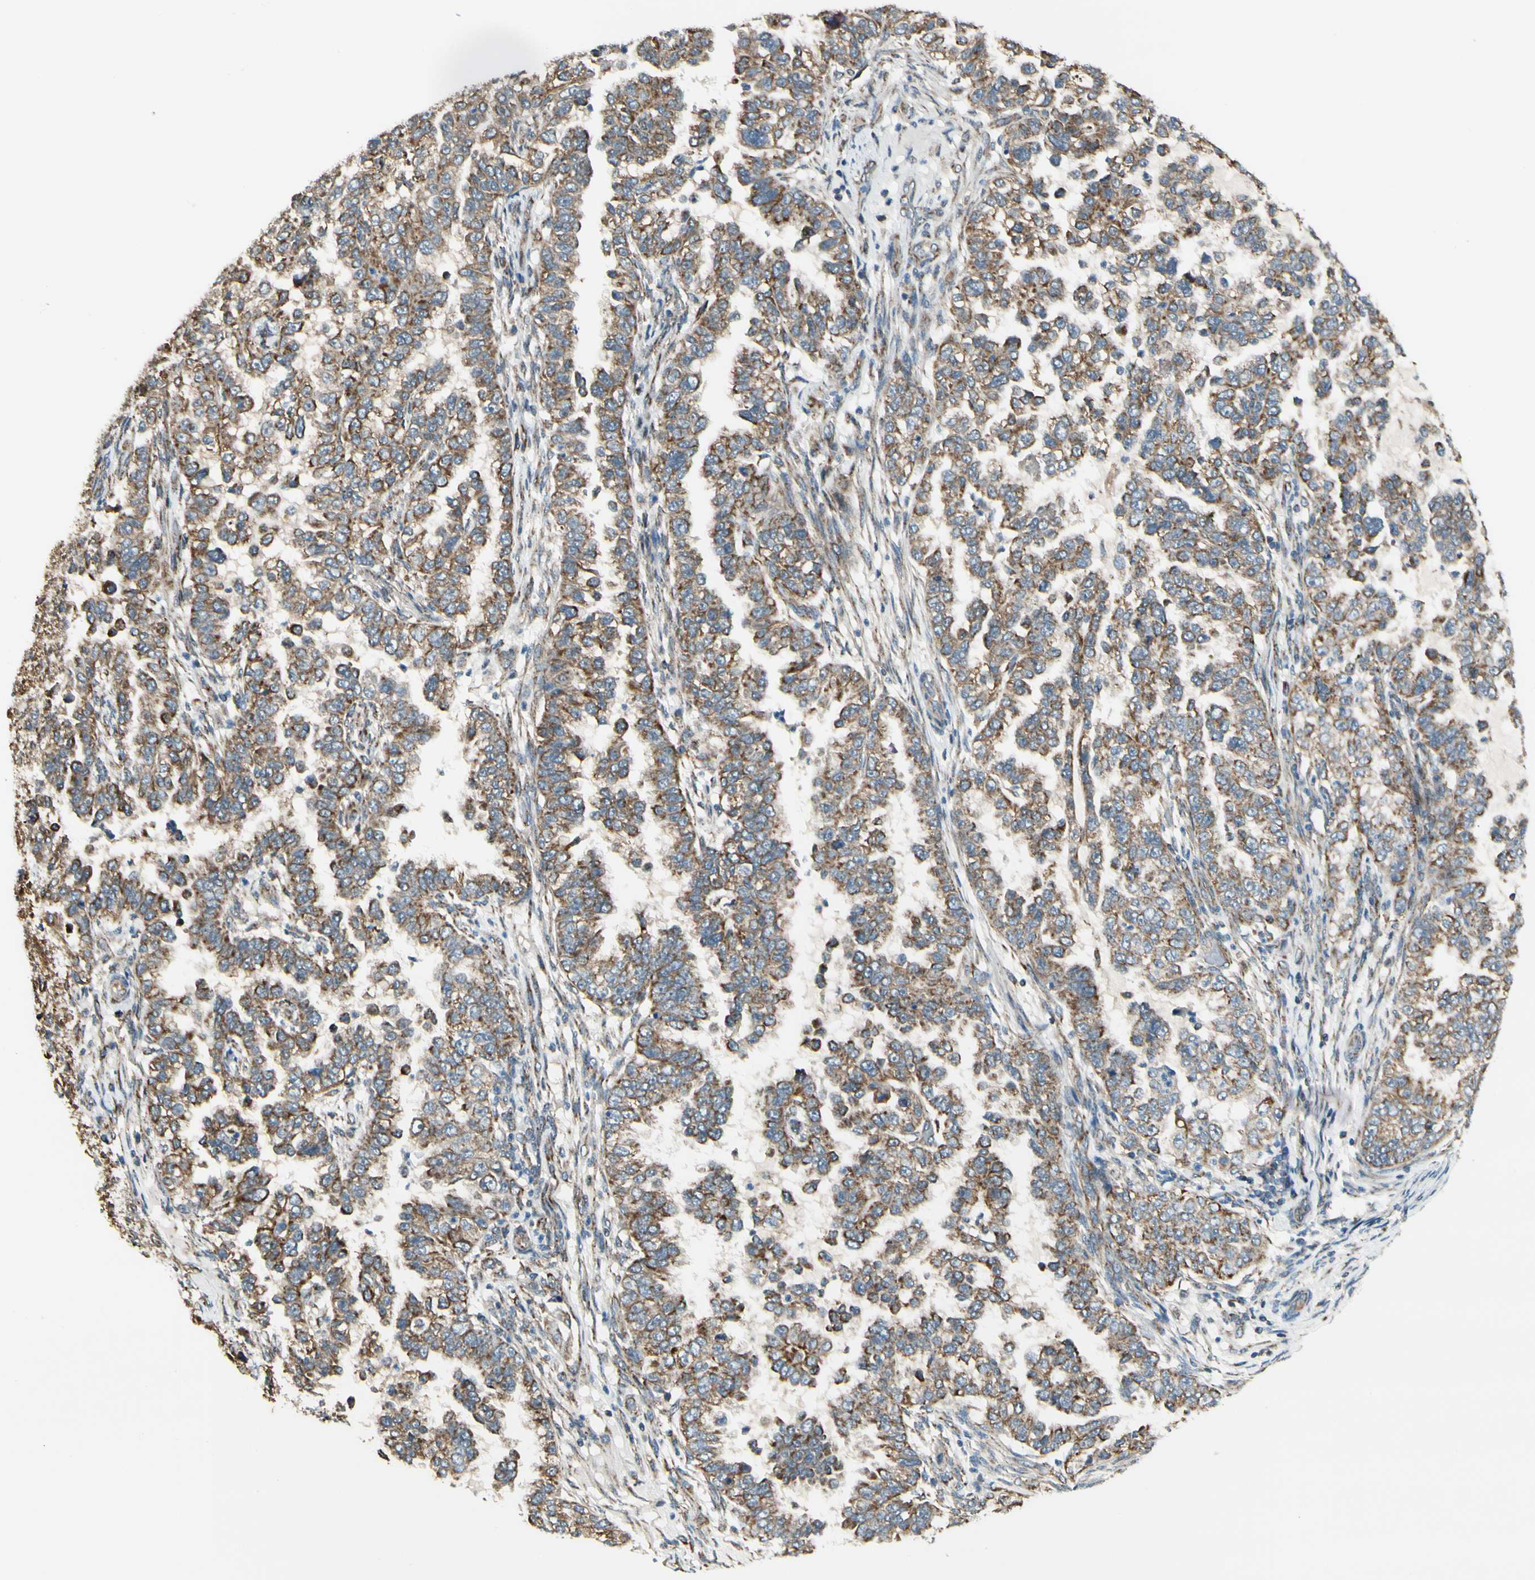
{"staining": {"intensity": "moderate", "quantity": ">75%", "location": "cytoplasmic/membranous"}, "tissue": "endometrial cancer", "cell_type": "Tumor cells", "image_type": "cancer", "snomed": [{"axis": "morphology", "description": "Adenocarcinoma, NOS"}, {"axis": "topography", "description": "Endometrium"}], "caption": "A high-resolution image shows immunohistochemistry staining of endometrial cancer (adenocarcinoma), which reveals moderate cytoplasmic/membranous staining in about >75% of tumor cells. (DAB (3,3'-diaminobenzidine) IHC, brown staining for protein, blue staining for nuclei).", "gene": "EPHB3", "patient": {"sex": "female", "age": 85}}